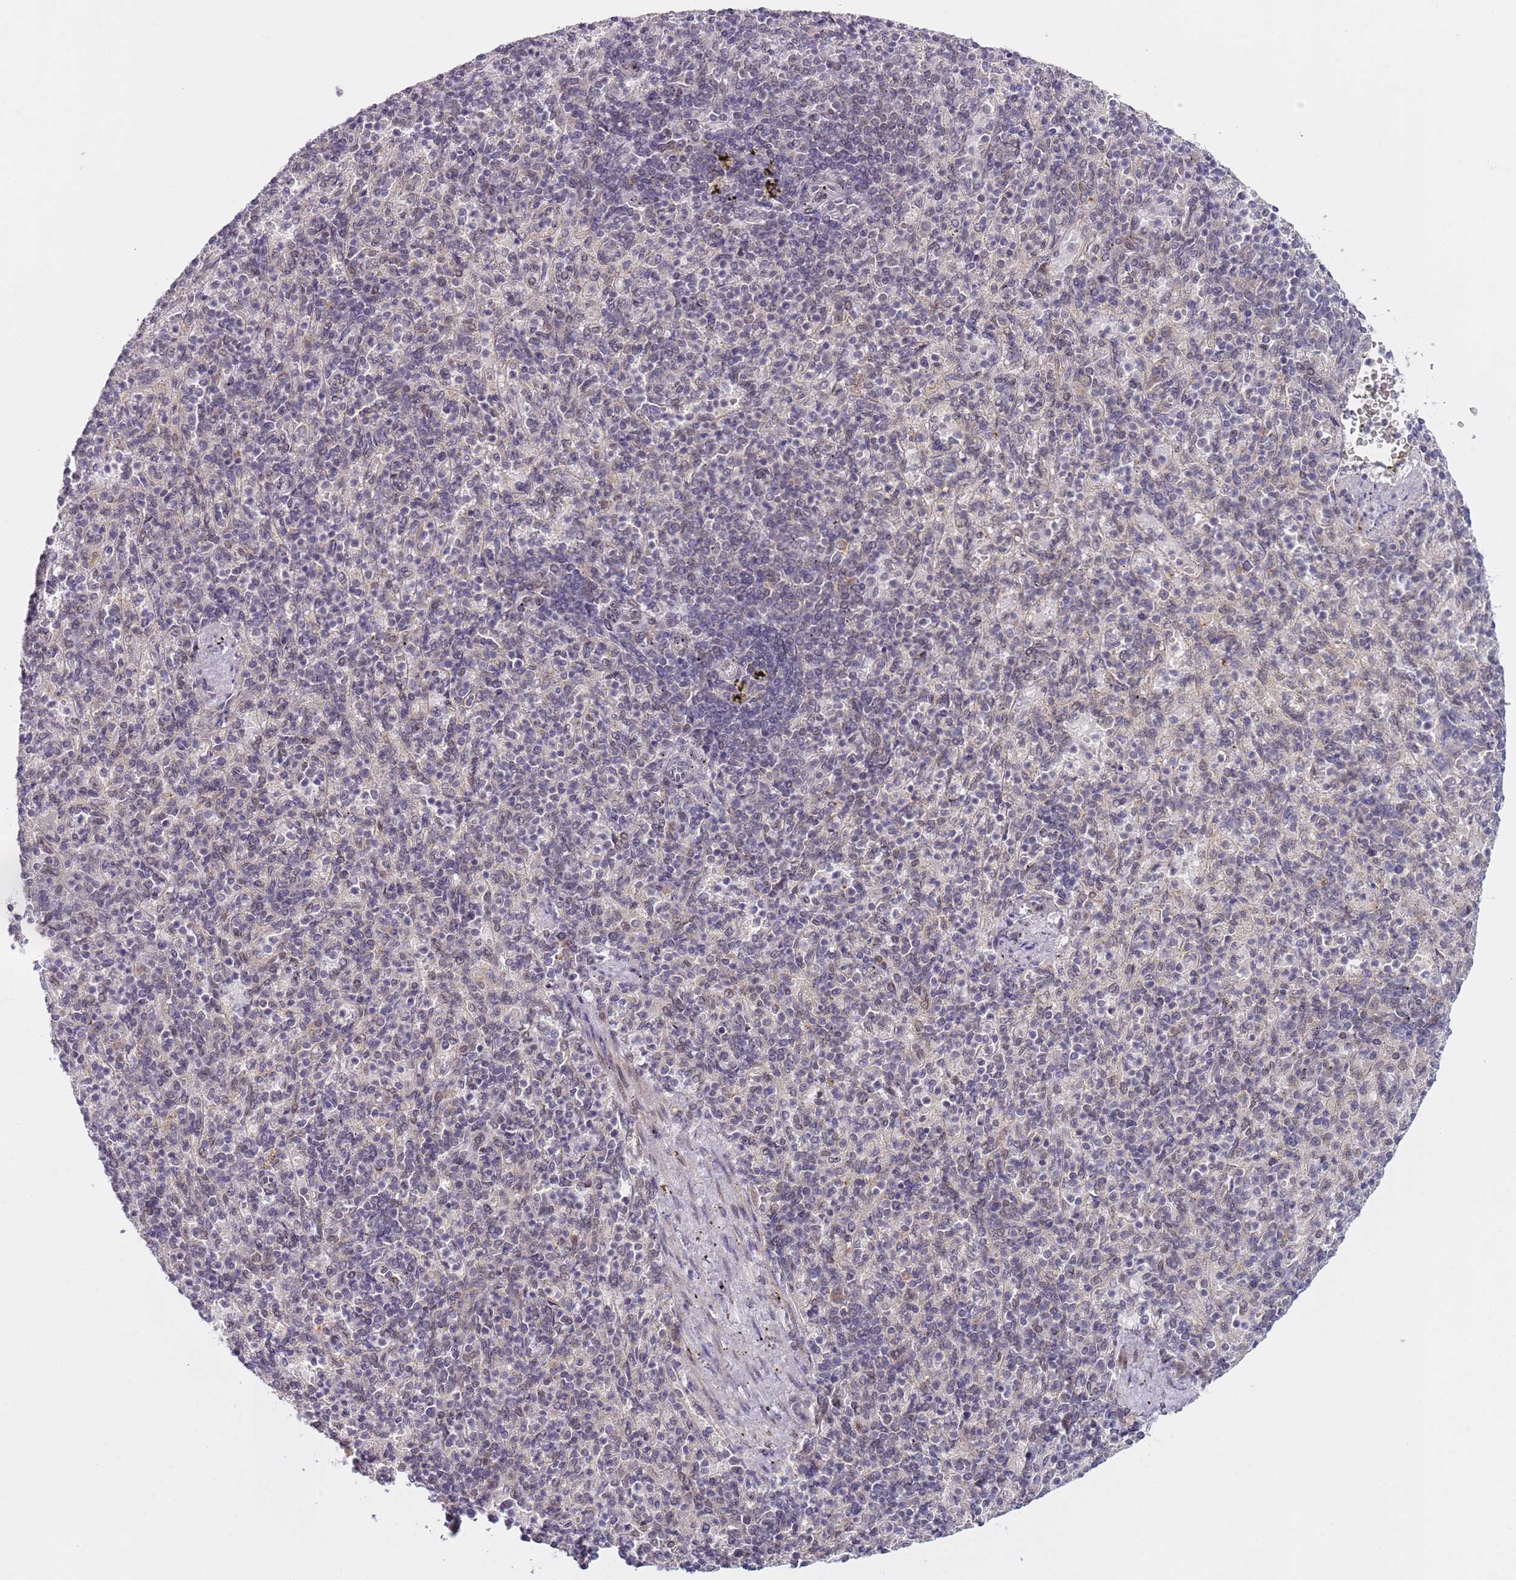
{"staining": {"intensity": "moderate", "quantity": "25%-75%", "location": "nuclear"}, "tissue": "spleen", "cell_type": "Cells in red pulp", "image_type": "normal", "snomed": [{"axis": "morphology", "description": "Normal tissue, NOS"}, {"axis": "topography", "description": "Spleen"}], "caption": "This micrograph demonstrates normal spleen stained with immunohistochemistry (IHC) to label a protein in brown. The nuclear of cells in red pulp show moderate positivity for the protein. Nuclei are counter-stained blue.", "gene": "SLC25A32", "patient": {"sex": "female", "age": 74}}